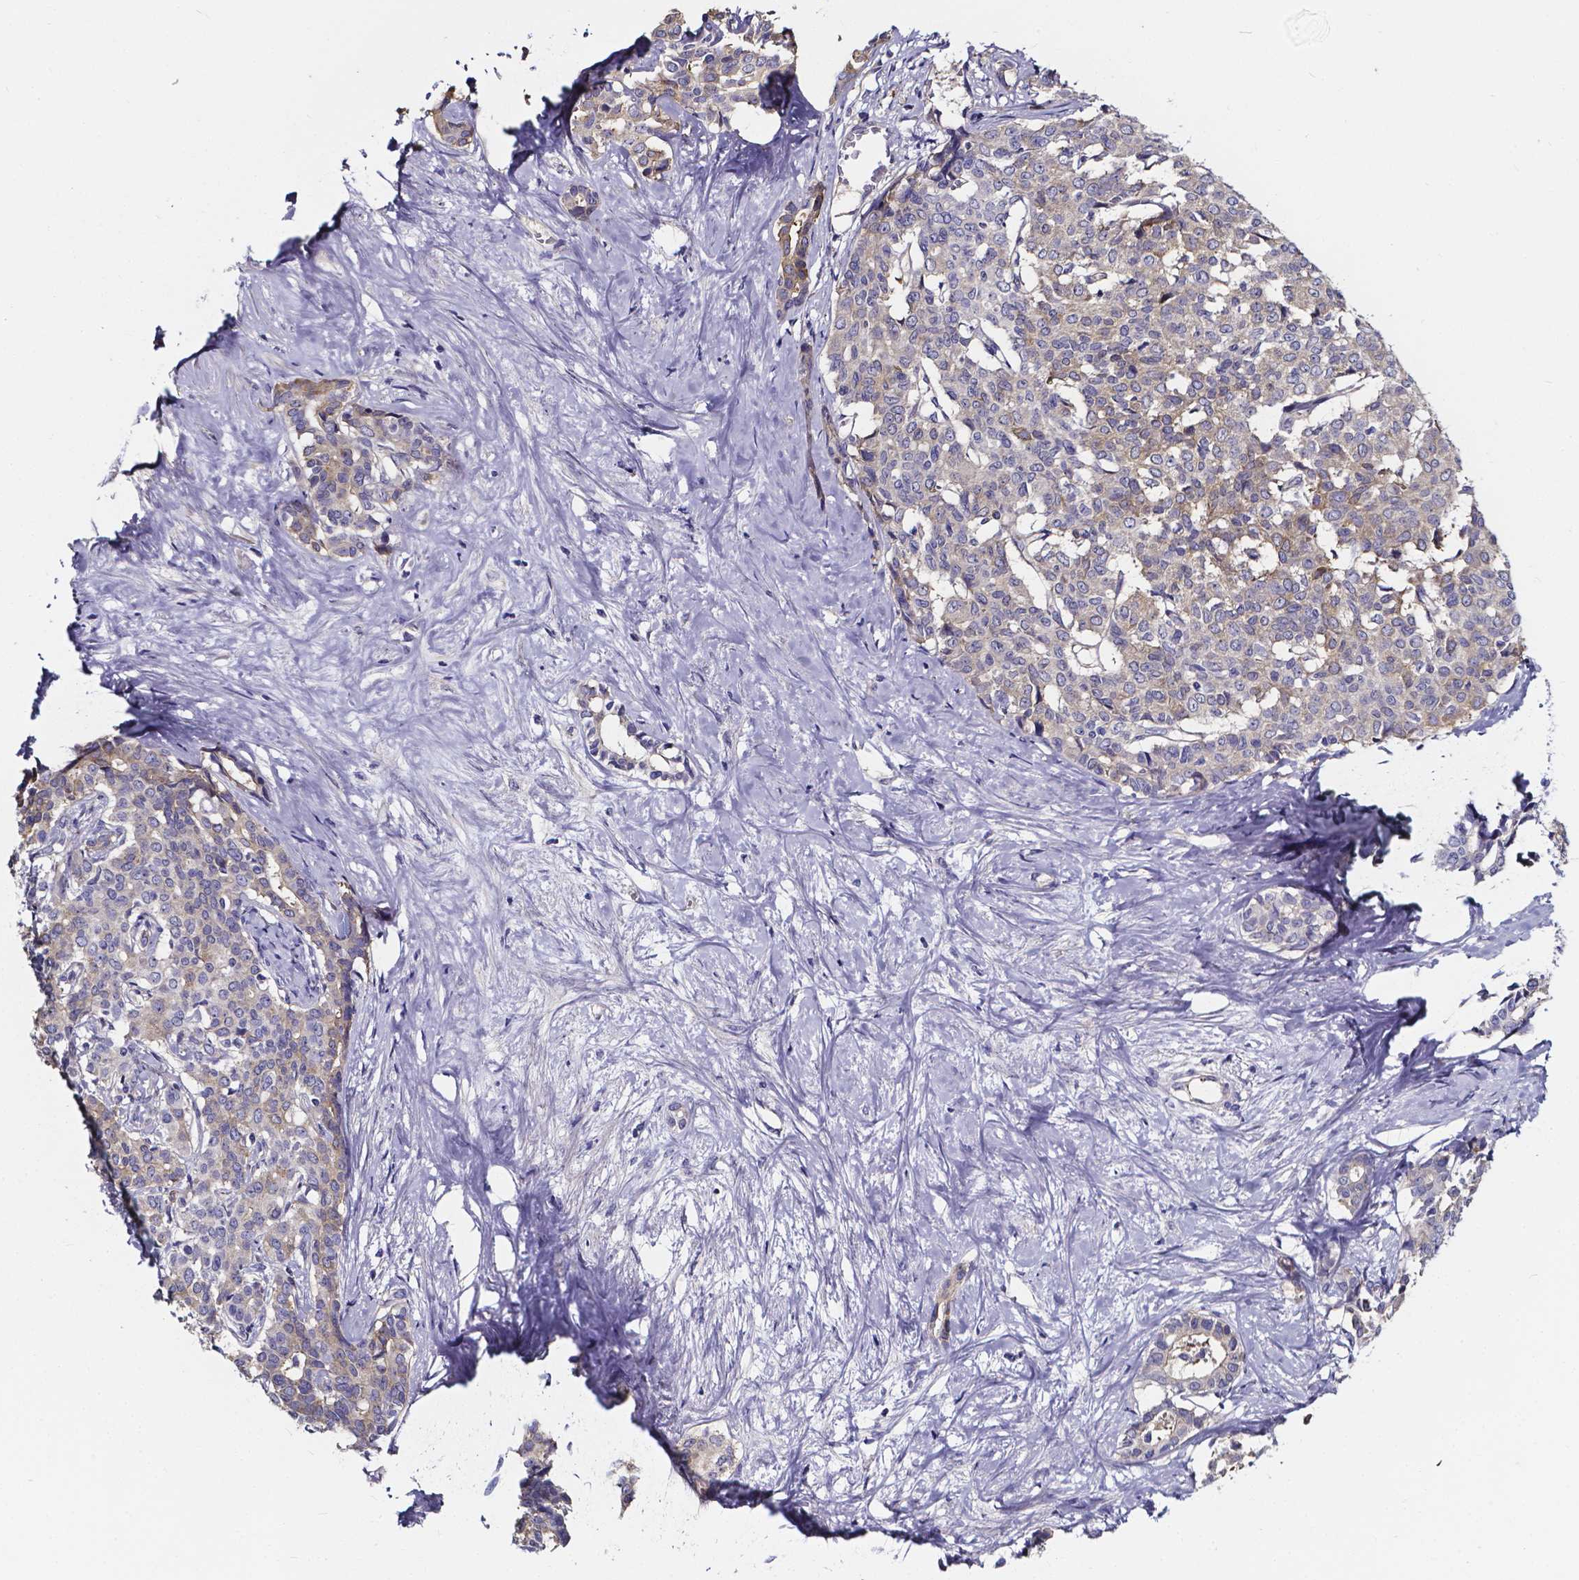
{"staining": {"intensity": "weak", "quantity": "<25%", "location": "cytoplasmic/membranous"}, "tissue": "liver cancer", "cell_type": "Tumor cells", "image_type": "cancer", "snomed": [{"axis": "morphology", "description": "Cholangiocarcinoma"}, {"axis": "topography", "description": "Liver"}], "caption": "This is a micrograph of immunohistochemistry (IHC) staining of liver cholangiocarcinoma, which shows no staining in tumor cells.", "gene": "CACNG8", "patient": {"sex": "female", "age": 47}}